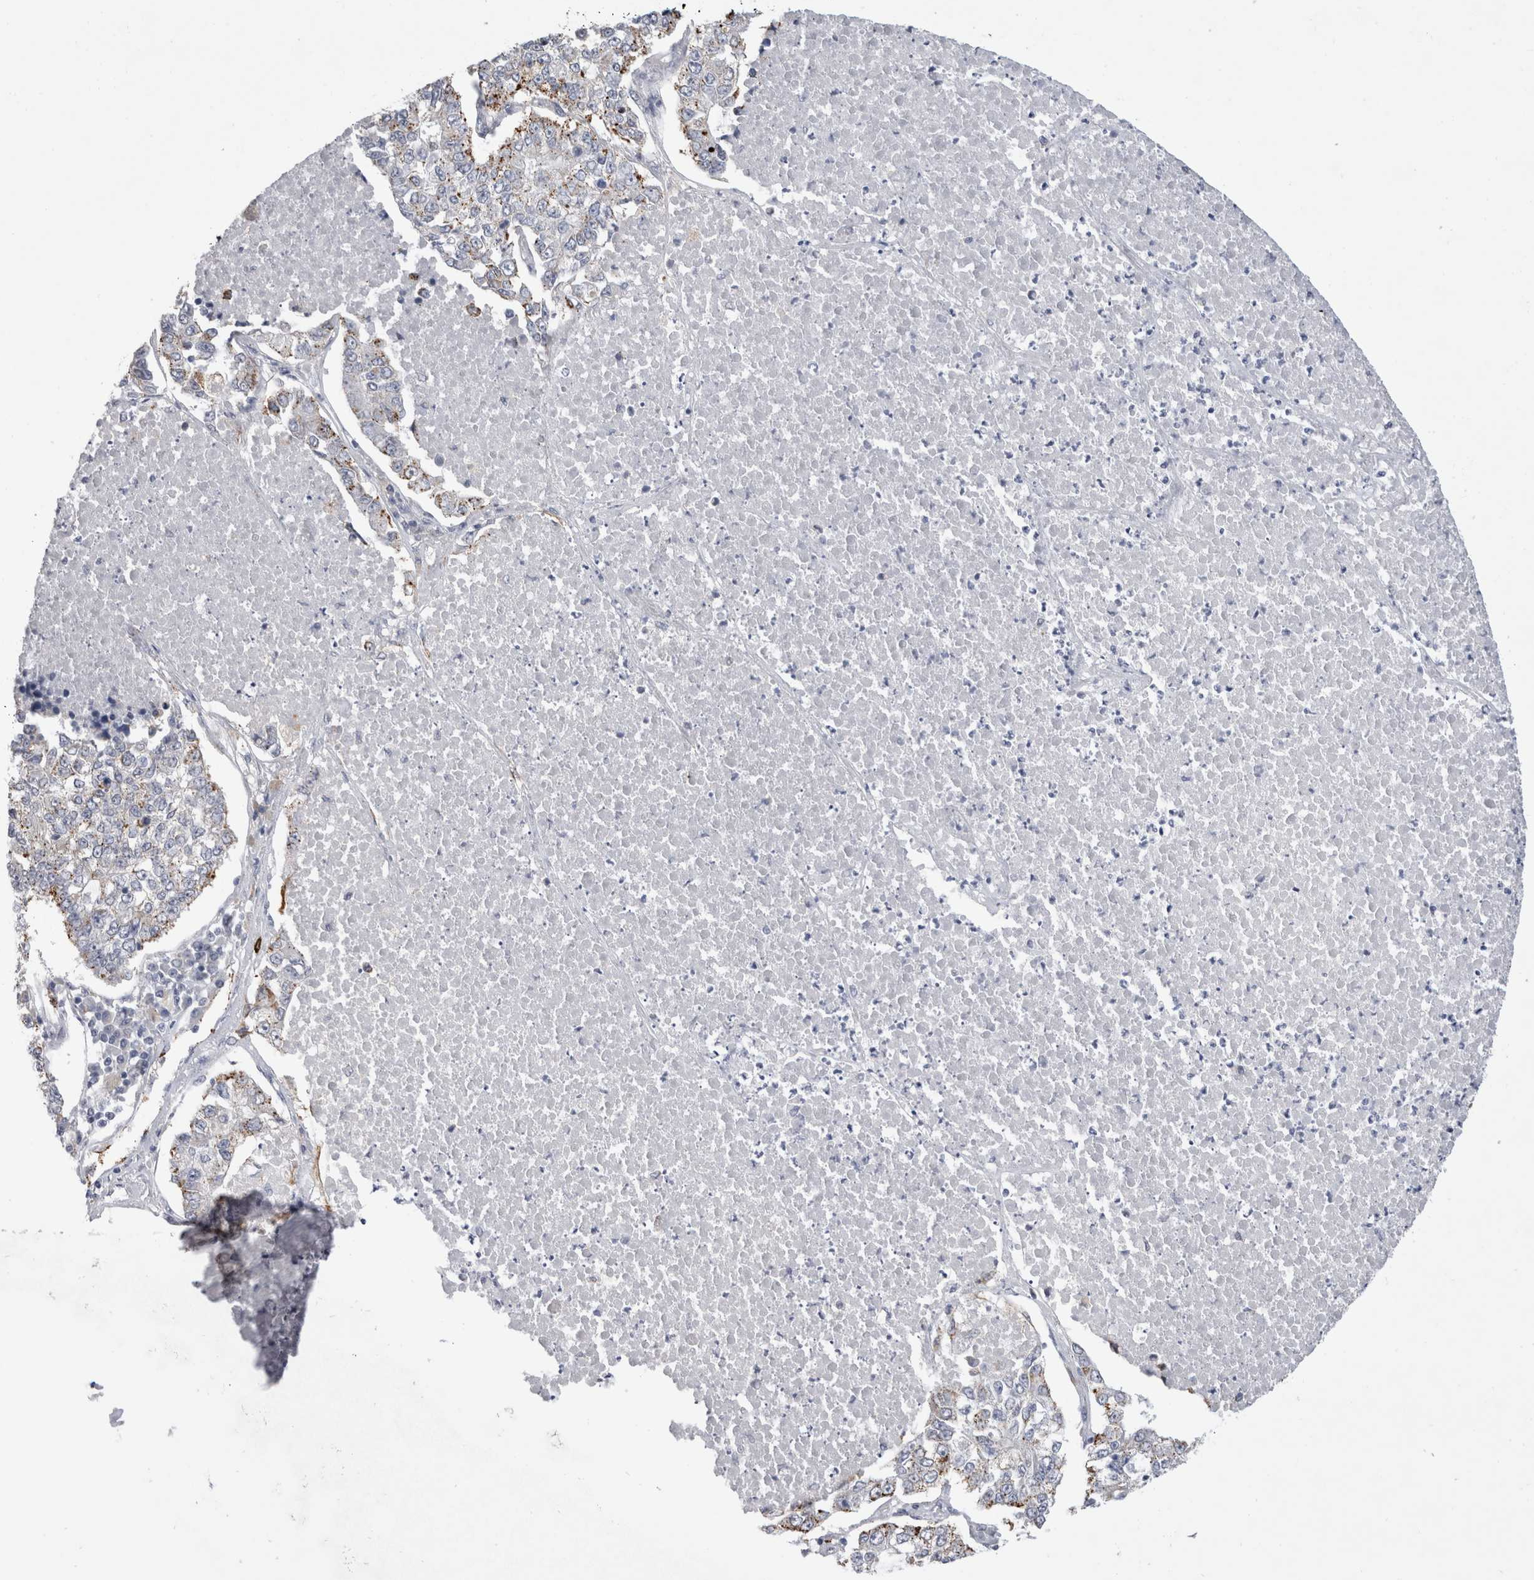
{"staining": {"intensity": "moderate", "quantity": "<25%", "location": "cytoplasmic/membranous"}, "tissue": "lung cancer", "cell_type": "Tumor cells", "image_type": "cancer", "snomed": [{"axis": "morphology", "description": "Adenocarcinoma, NOS"}, {"axis": "topography", "description": "Lung"}], "caption": "A brown stain highlights moderate cytoplasmic/membranous staining of a protein in lung cancer tumor cells.", "gene": "GAA", "patient": {"sex": "male", "age": 49}}